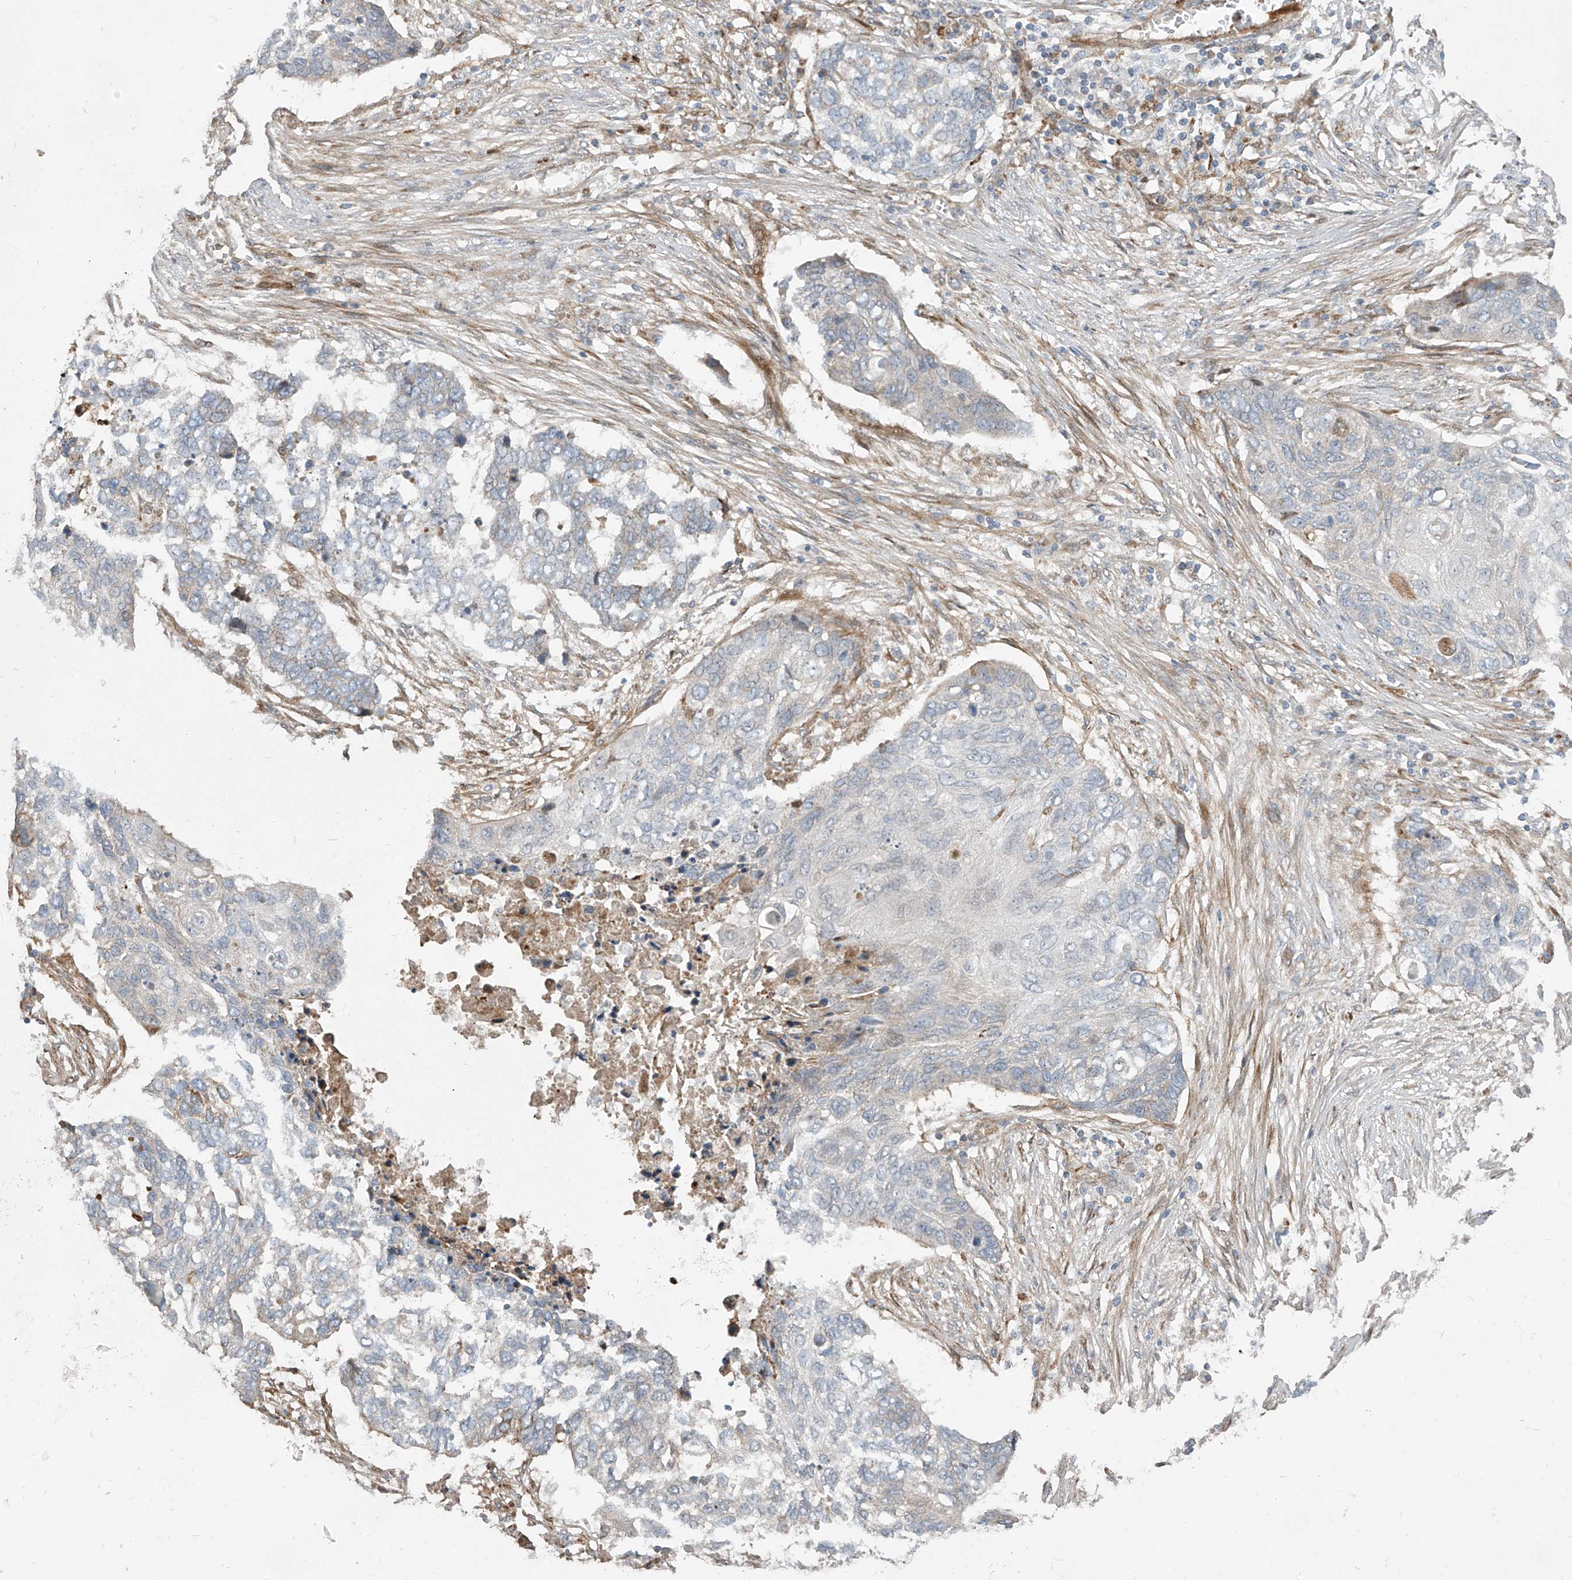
{"staining": {"intensity": "negative", "quantity": "none", "location": "none"}, "tissue": "lung cancer", "cell_type": "Tumor cells", "image_type": "cancer", "snomed": [{"axis": "morphology", "description": "Squamous cell carcinoma, NOS"}, {"axis": "topography", "description": "Lung"}], "caption": "Immunohistochemistry (IHC) image of human squamous cell carcinoma (lung) stained for a protein (brown), which reveals no positivity in tumor cells. (Brightfield microscopy of DAB immunohistochemistry (IHC) at high magnification).", "gene": "ABTB1", "patient": {"sex": "female", "age": 63}}